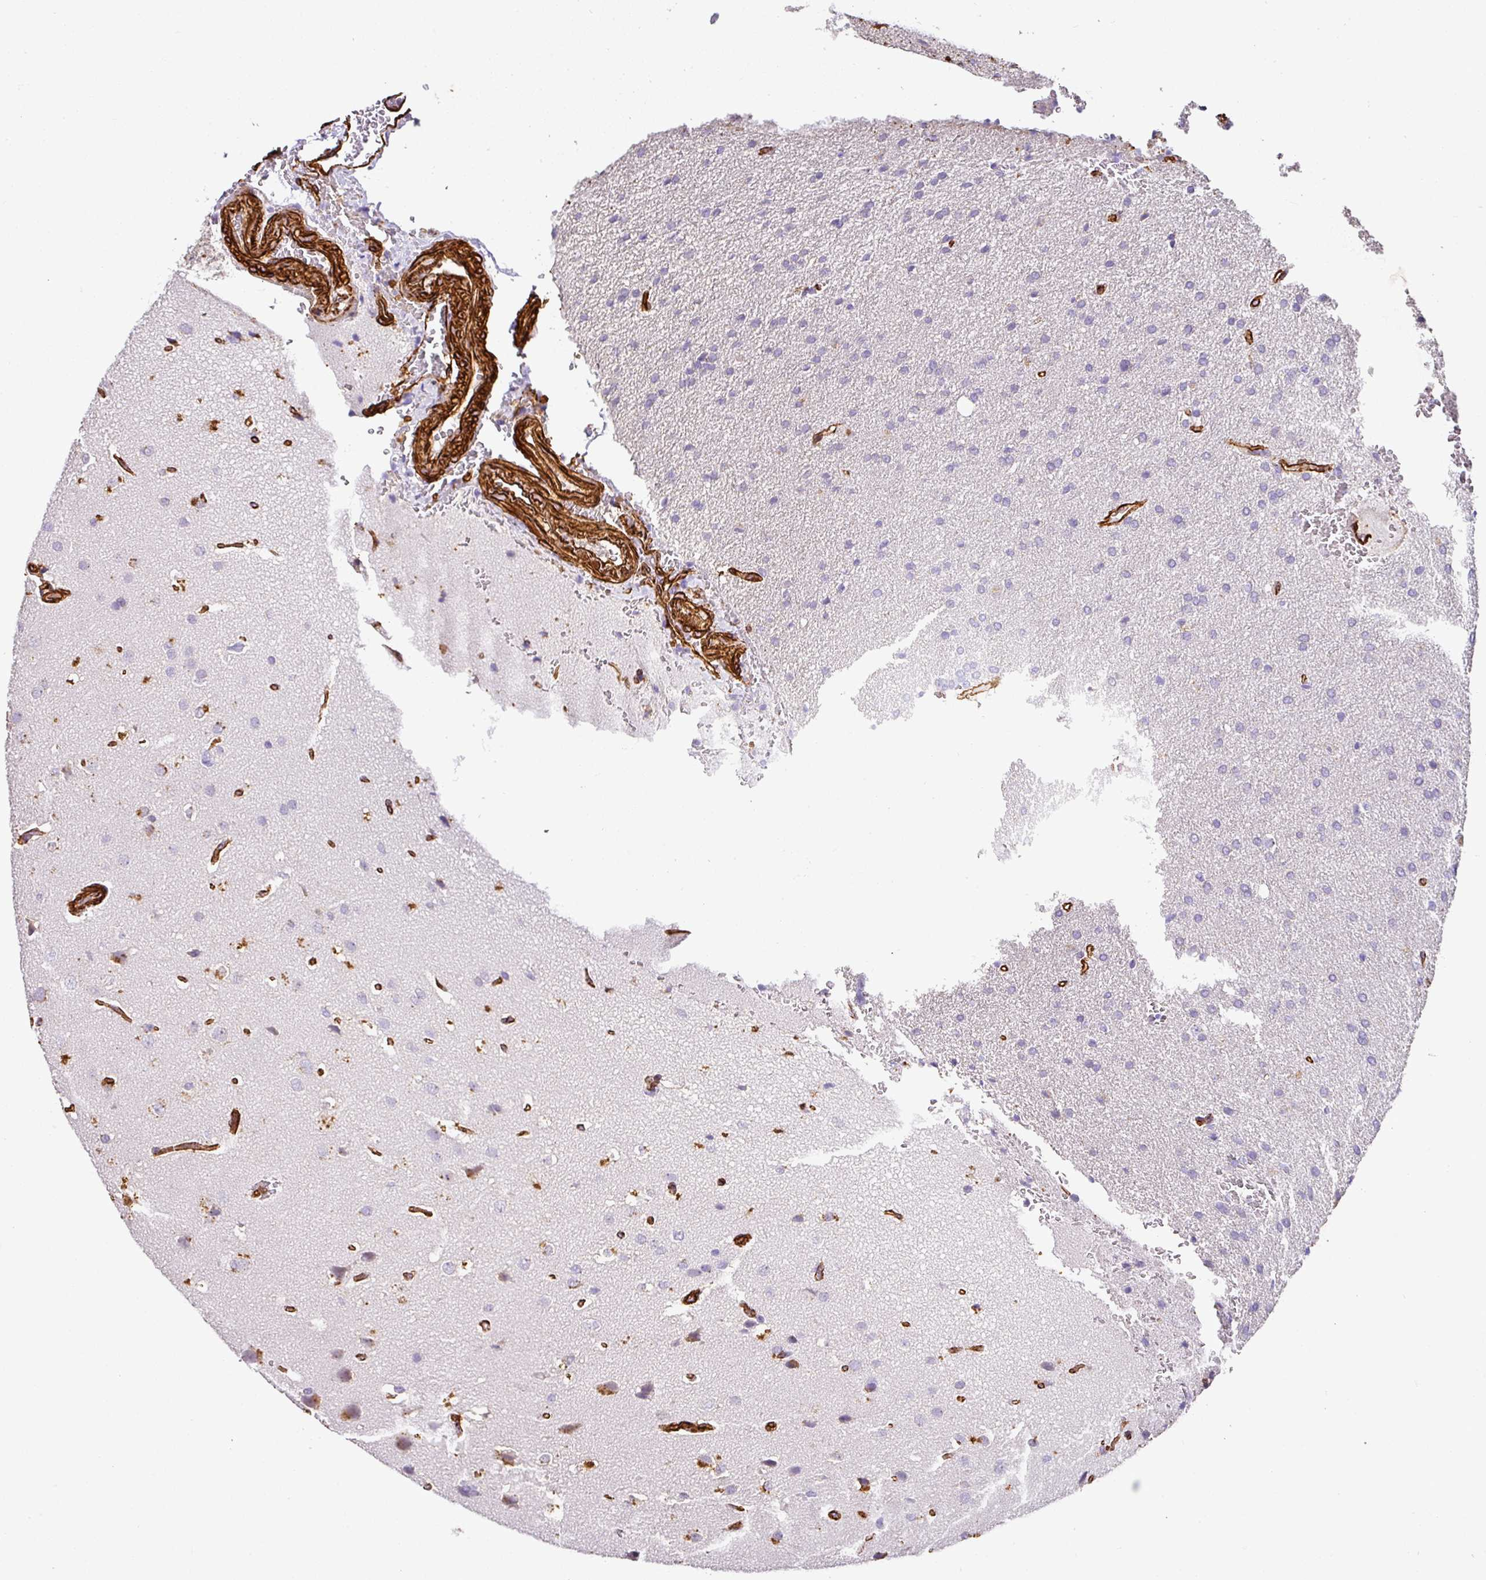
{"staining": {"intensity": "negative", "quantity": "none", "location": "none"}, "tissue": "glioma", "cell_type": "Tumor cells", "image_type": "cancer", "snomed": [{"axis": "morphology", "description": "Glioma, malignant, Low grade"}, {"axis": "topography", "description": "Brain"}], "caption": "Immunohistochemistry histopathology image of neoplastic tissue: malignant glioma (low-grade) stained with DAB (3,3'-diaminobenzidine) exhibits no significant protein positivity in tumor cells. The staining was performed using DAB to visualize the protein expression in brown, while the nuclei were stained in blue with hematoxylin (Magnification: 20x).", "gene": "SLC25A17", "patient": {"sex": "female", "age": 33}}